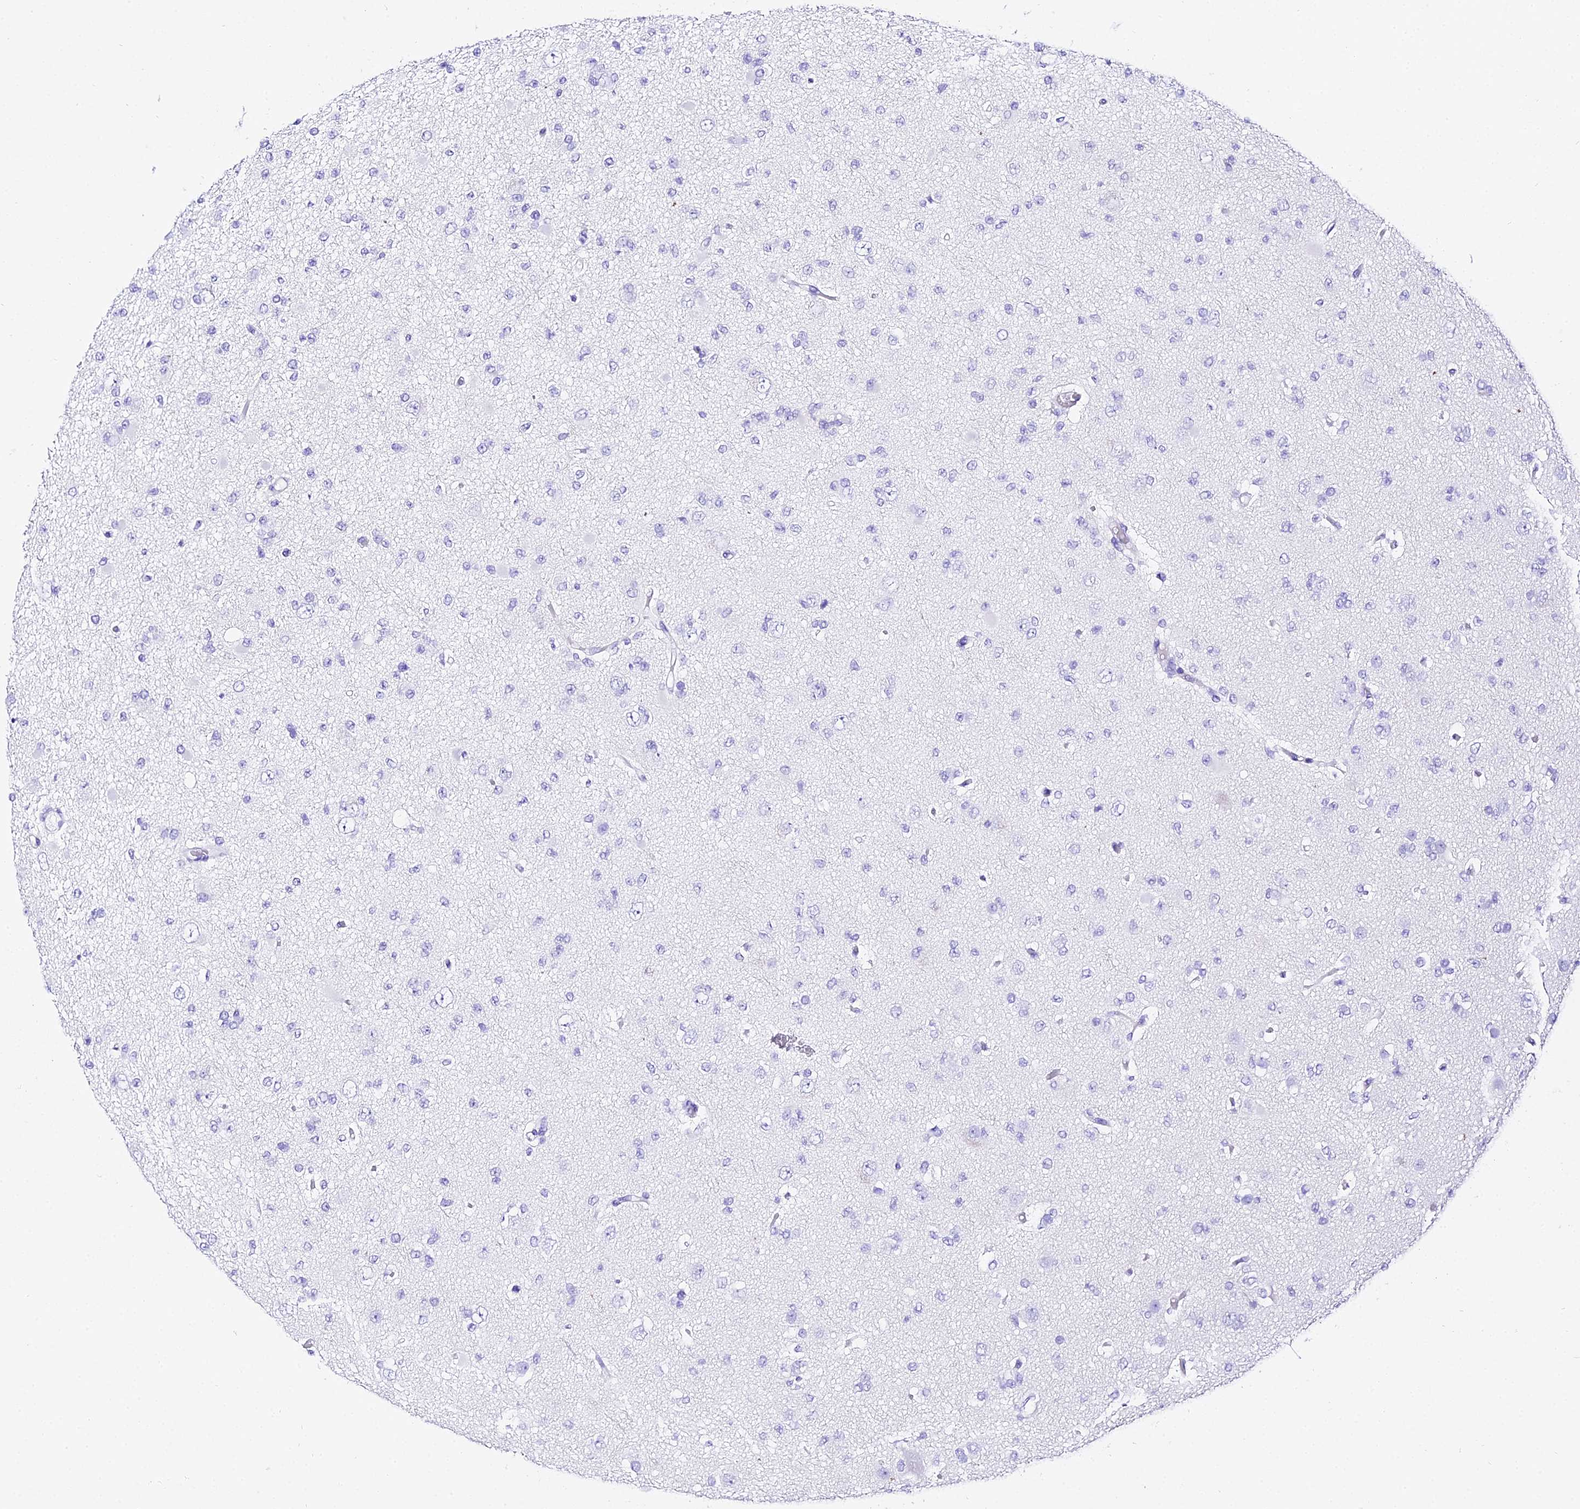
{"staining": {"intensity": "negative", "quantity": "none", "location": "none"}, "tissue": "glioma", "cell_type": "Tumor cells", "image_type": "cancer", "snomed": [{"axis": "morphology", "description": "Glioma, malignant, Low grade"}, {"axis": "topography", "description": "Brain"}], "caption": "Histopathology image shows no protein positivity in tumor cells of glioma tissue.", "gene": "TRMT44", "patient": {"sex": "female", "age": 22}}